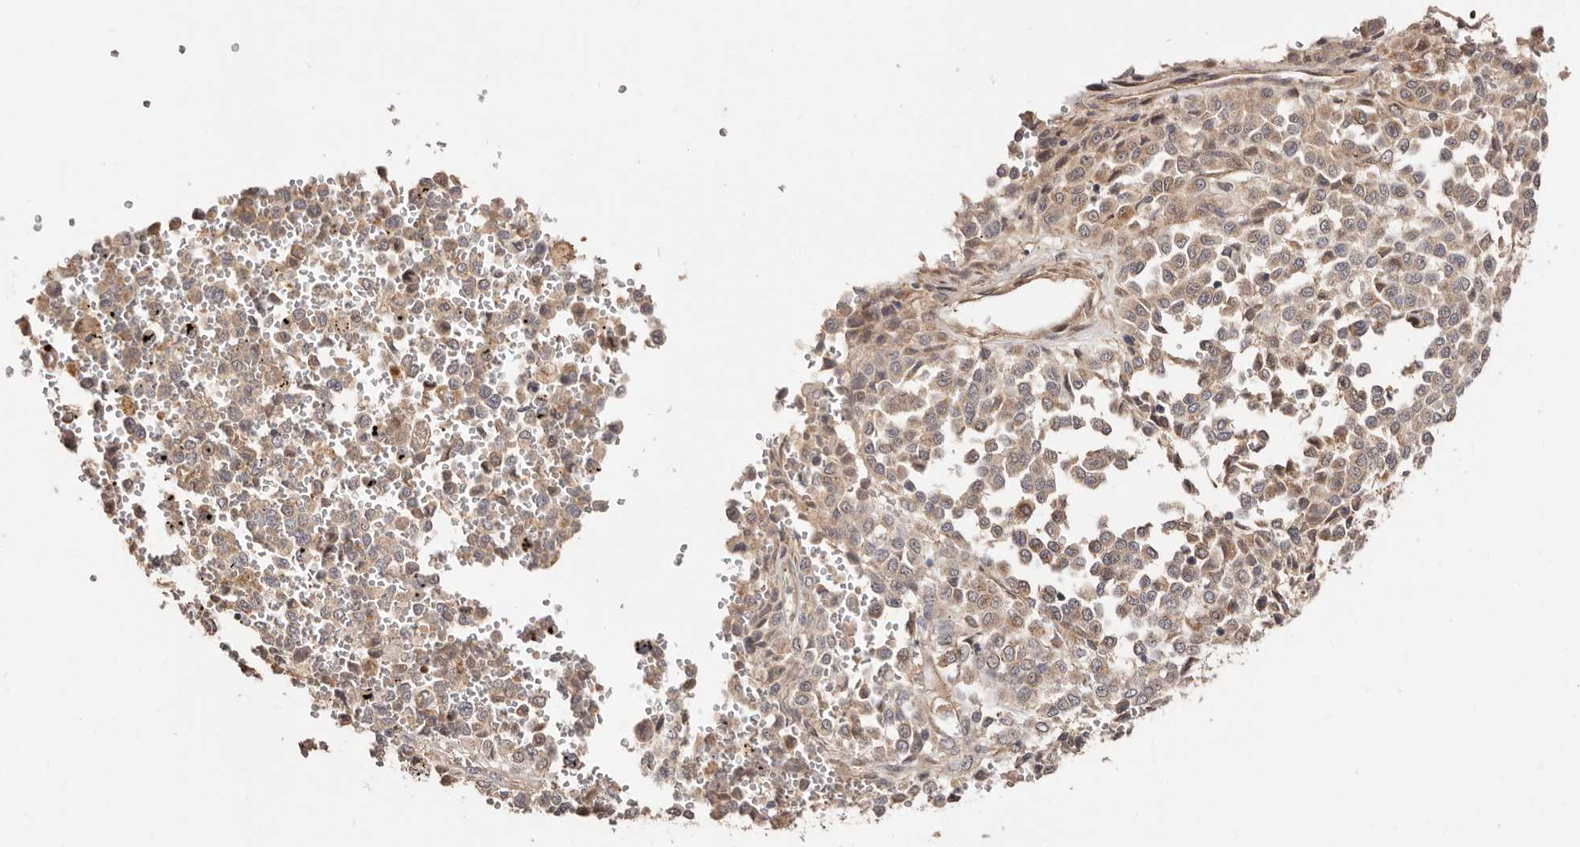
{"staining": {"intensity": "weak", "quantity": "25%-75%", "location": "cytoplasmic/membranous,nuclear"}, "tissue": "melanoma", "cell_type": "Tumor cells", "image_type": "cancer", "snomed": [{"axis": "morphology", "description": "Malignant melanoma, Metastatic site"}, {"axis": "topography", "description": "Pancreas"}], "caption": "Immunohistochemical staining of human melanoma reveals low levels of weak cytoplasmic/membranous and nuclear positivity in approximately 25%-75% of tumor cells.", "gene": "APOL6", "patient": {"sex": "female", "age": 30}}